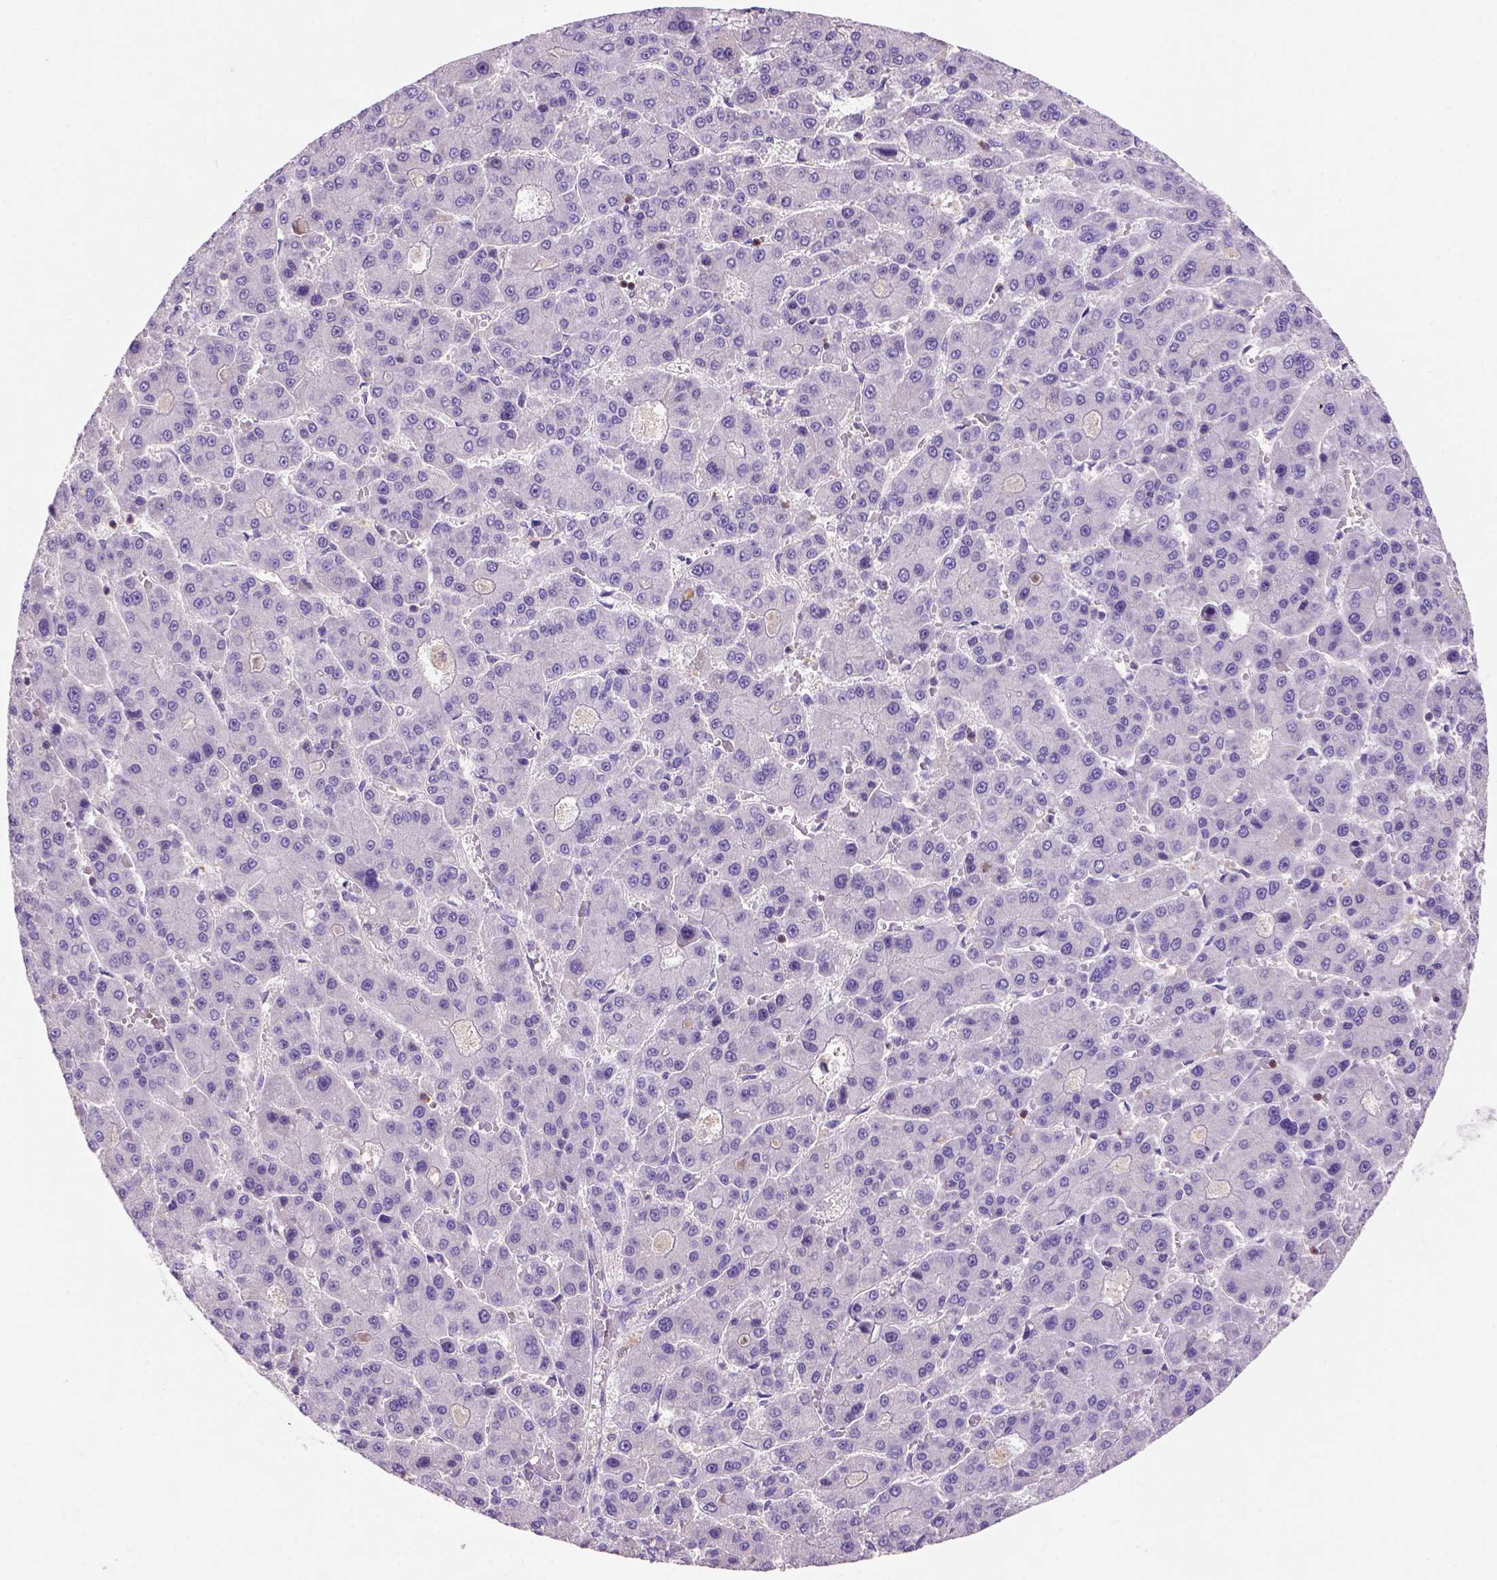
{"staining": {"intensity": "negative", "quantity": "none", "location": "none"}, "tissue": "liver cancer", "cell_type": "Tumor cells", "image_type": "cancer", "snomed": [{"axis": "morphology", "description": "Carcinoma, Hepatocellular, NOS"}, {"axis": "topography", "description": "Liver"}], "caption": "This is a photomicrograph of immunohistochemistry staining of liver cancer, which shows no positivity in tumor cells.", "gene": "INPP5D", "patient": {"sex": "male", "age": 70}}